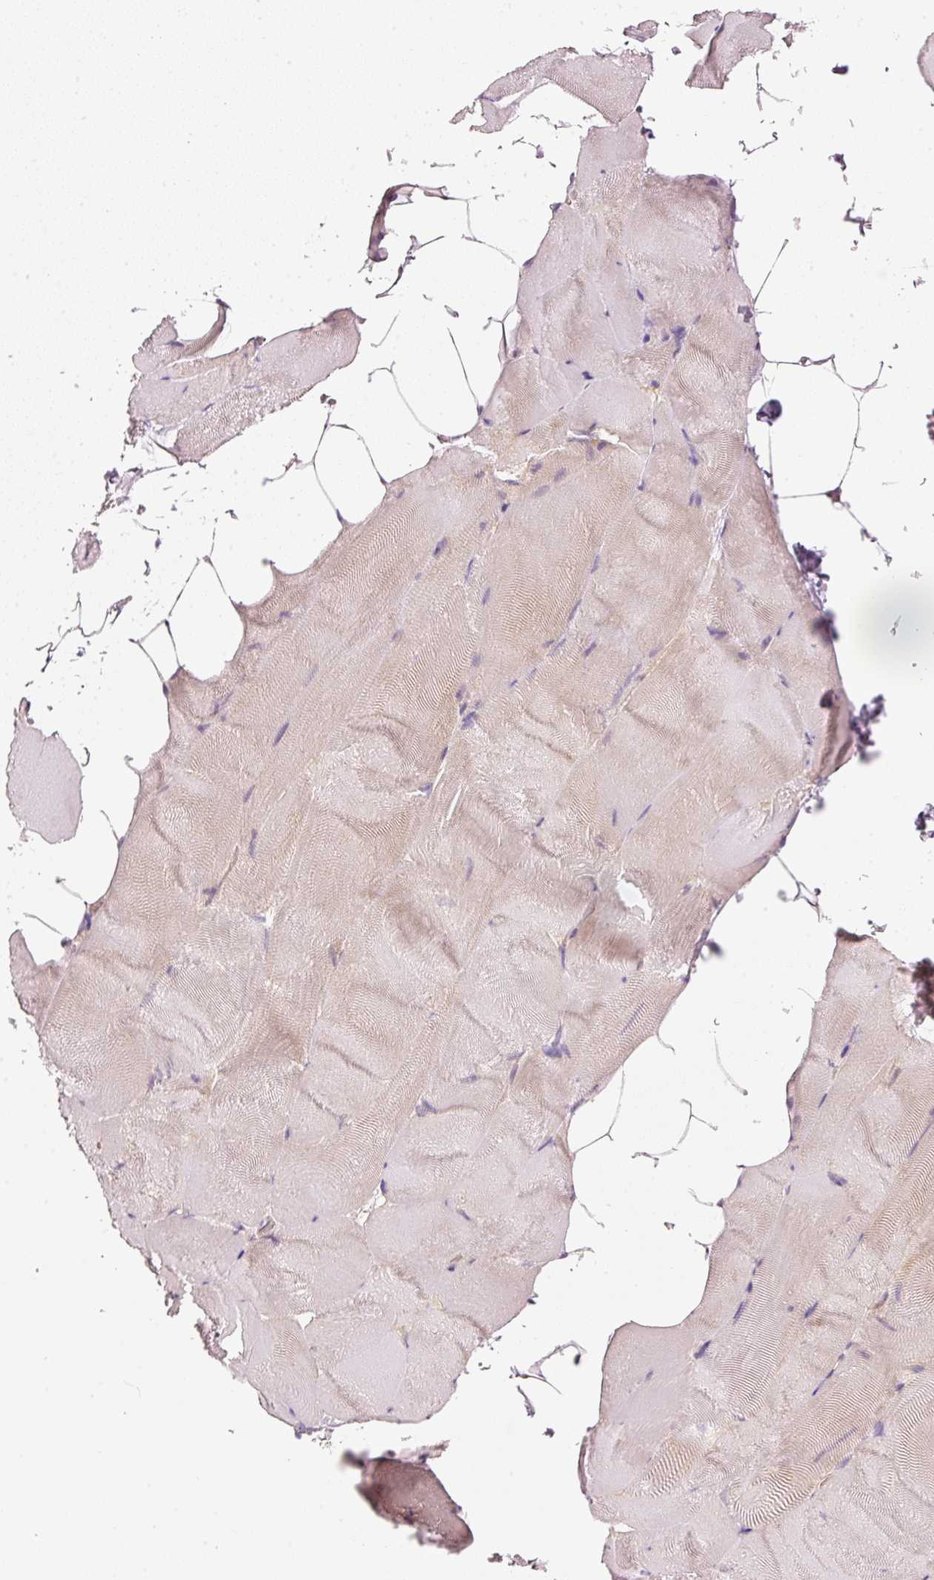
{"staining": {"intensity": "weak", "quantity": "25%-75%", "location": "cytoplasmic/membranous"}, "tissue": "skeletal muscle", "cell_type": "Myocytes", "image_type": "normal", "snomed": [{"axis": "morphology", "description": "Normal tissue, NOS"}, {"axis": "topography", "description": "Skeletal muscle"}], "caption": "Immunohistochemistry histopathology image of benign skeletal muscle: skeletal muscle stained using immunohistochemistry reveals low levels of weak protein expression localized specifically in the cytoplasmic/membranous of myocytes, appearing as a cytoplasmic/membranous brown color.", "gene": "OSR2", "patient": {"sex": "female", "age": 64}}